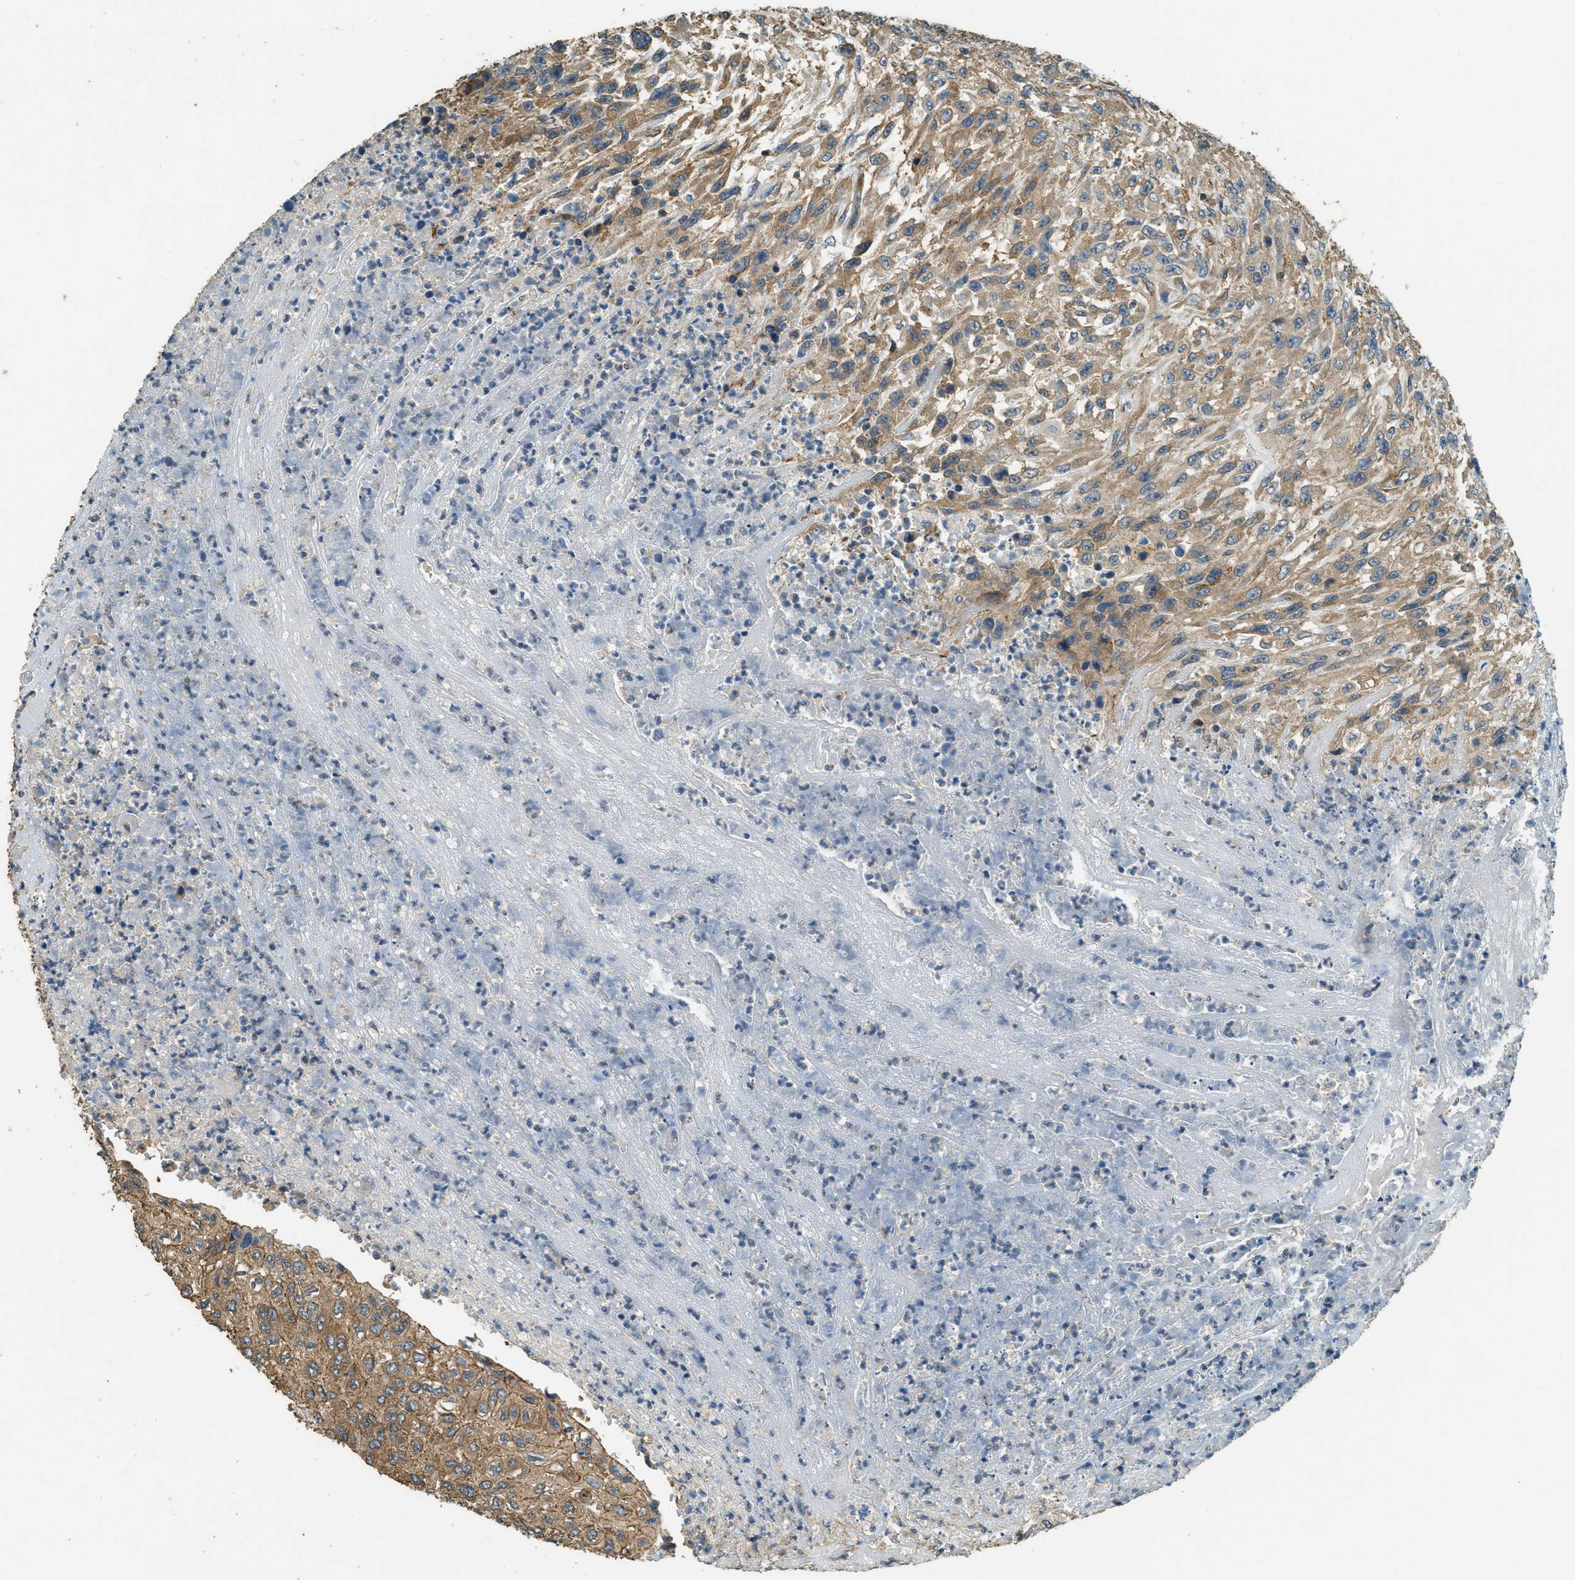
{"staining": {"intensity": "moderate", "quantity": ">75%", "location": "cytoplasmic/membranous"}, "tissue": "urothelial cancer", "cell_type": "Tumor cells", "image_type": "cancer", "snomed": [{"axis": "morphology", "description": "Urothelial carcinoma, High grade"}, {"axis": "topography", "description": "Urinary bladder"}], "caption": "High-magnification brightfield microscopy of urothelial cancer stained with DAB (3,3'-diaminobenzidine) (brown) and counterstained with hematoxylin (blue). tumor cells exhibit moderate cytoplasmic/membranous positivity is appreciated in approximately>75% of cells.", "gene": "MARS1", "patient": {"sex": "male", "age": 66}}